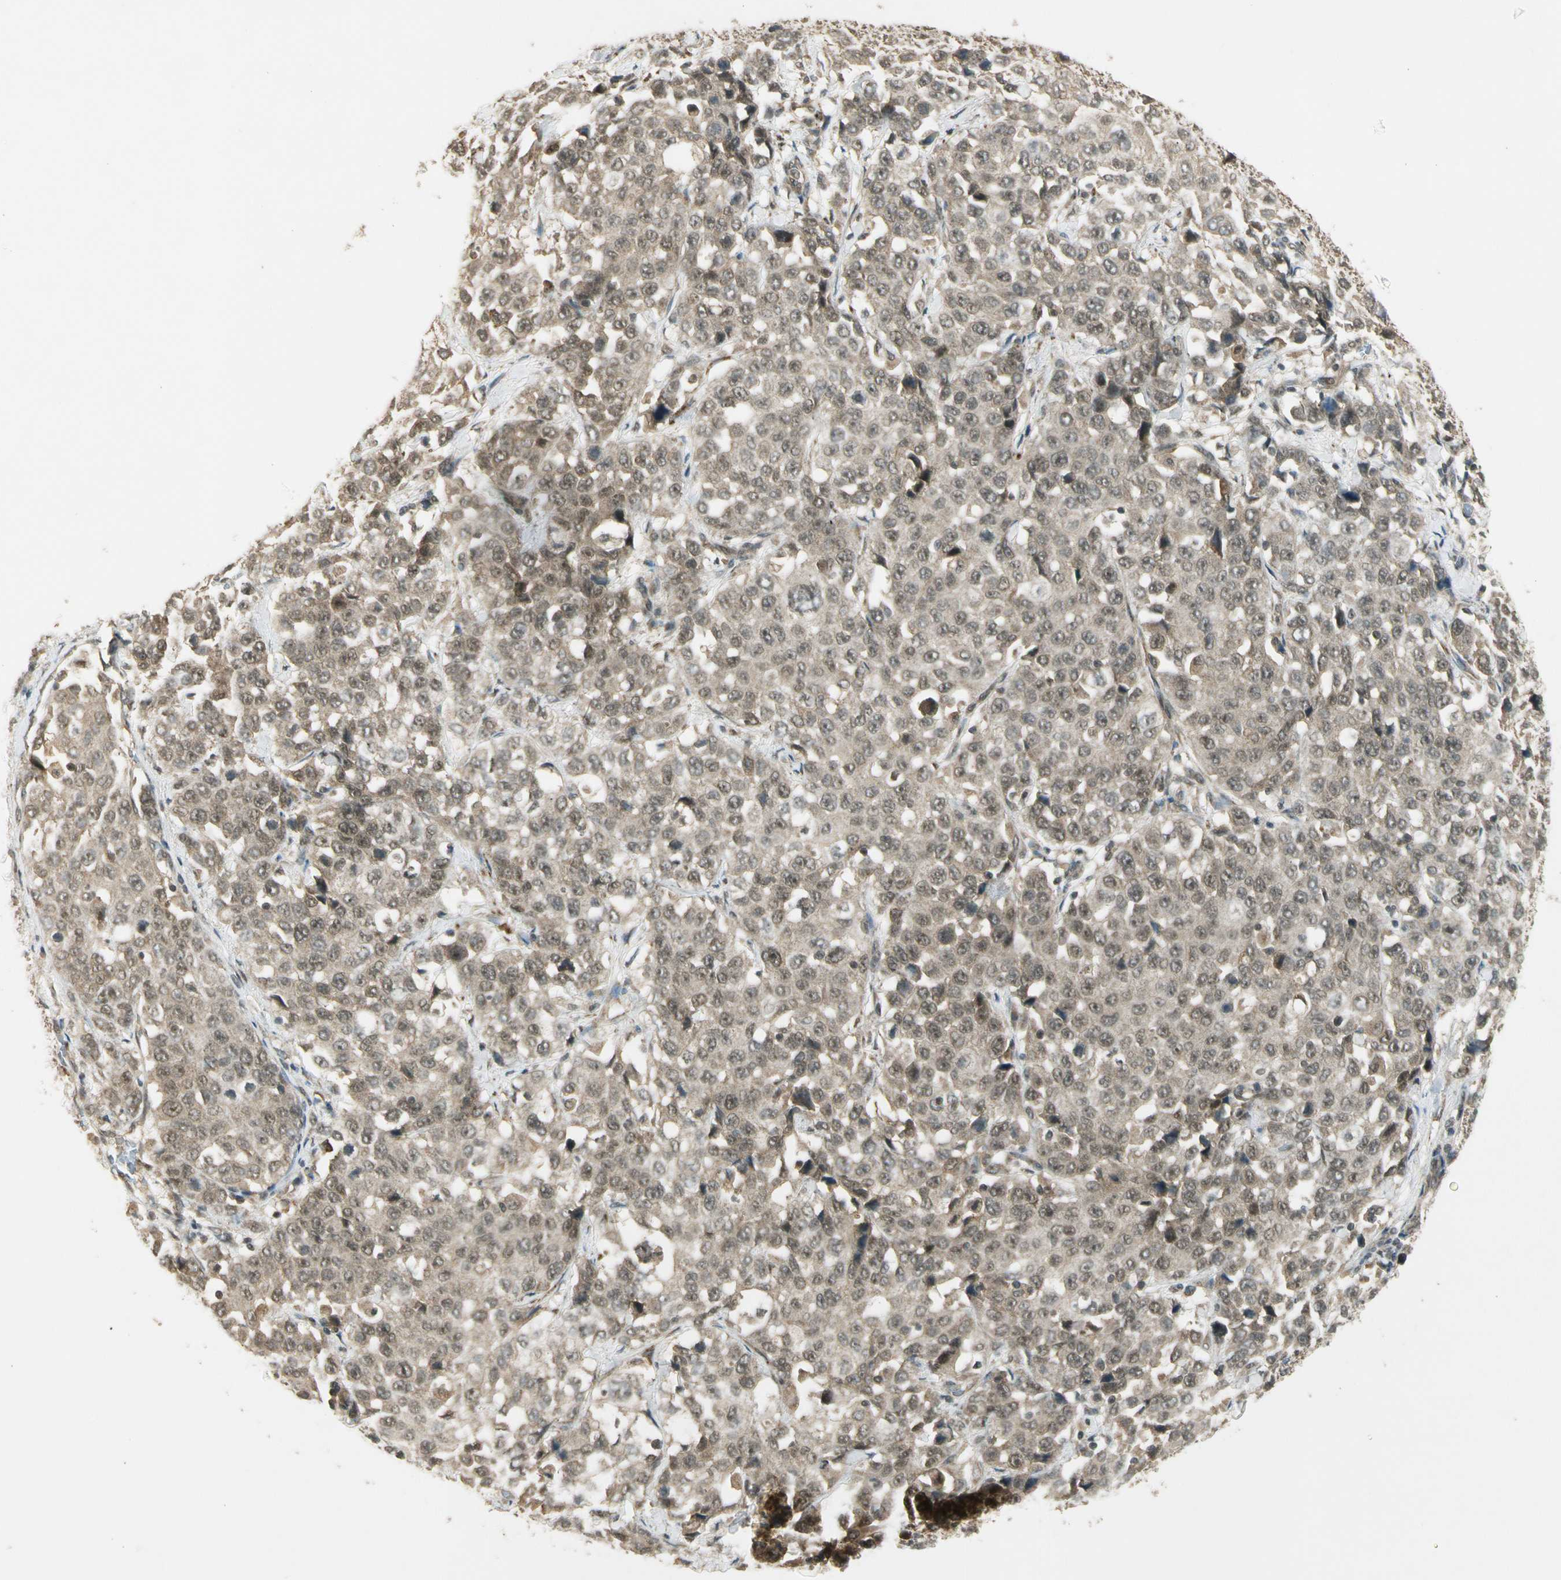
{"staining": {"intensity": "weak", "quantity": ">75%", "location": "cytoplasmic/membranous,nuclear"}, "tissue": "stomach cancer", "cell_type": "Tumor cells", "image_type": "cancer", "snomed": [{"axis": "morphology", "description": "Normal tissue, NOS"}, {"axis": "morphology", "description": "Adenocarcinoma, NOS"}, {"axis": "topography", "description": "Stomach"}], "caption": "Human stomach adenocarcinoma stained for a protein (brown) reveals weak cytoplasmic/membranous and nuclear positive positivity in about >75% of tumor cells.", "gene": "ZNF135", "patient": {"sex": "male", "age": 48}}